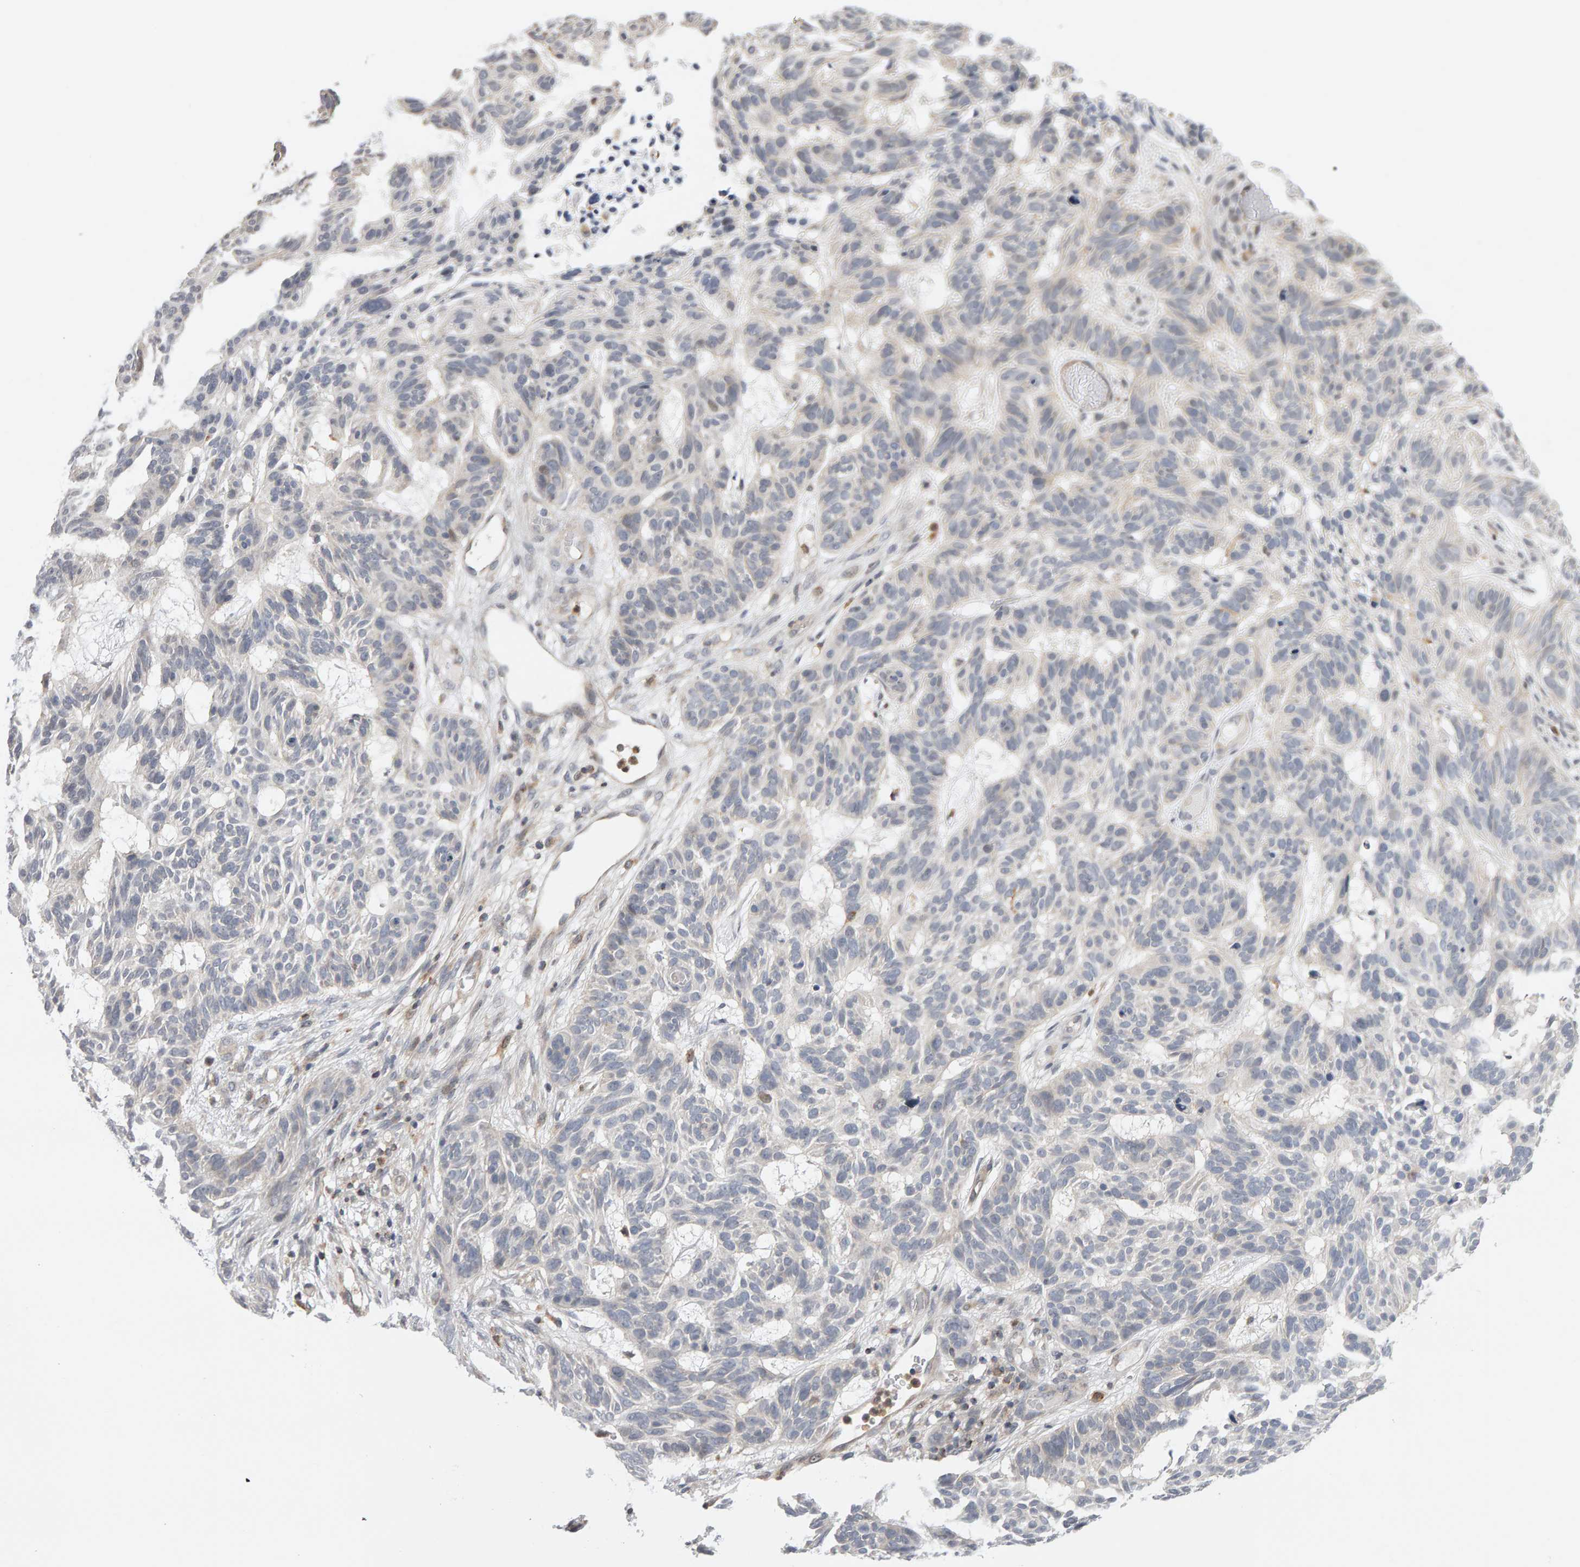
{"staining": {"intensity": "negative", "quantity": "none", "location": "none"}, "tissue": "skin cancer", "cell_type": "Tumor cells", "image_type": "cancer", "snomed": [{"axis": "morphology", "description": "Basal cell carcinoma"}, {"axis": "topography", "description": "Skin"}], "caption": "A high-resolution histopathology image shows IHC staining of skin basal cell carcinoma, which demonstrates no significant positivity in tumor cells.", "gene": "MSRA", "patient": {"sex": "male", "age": 85}}